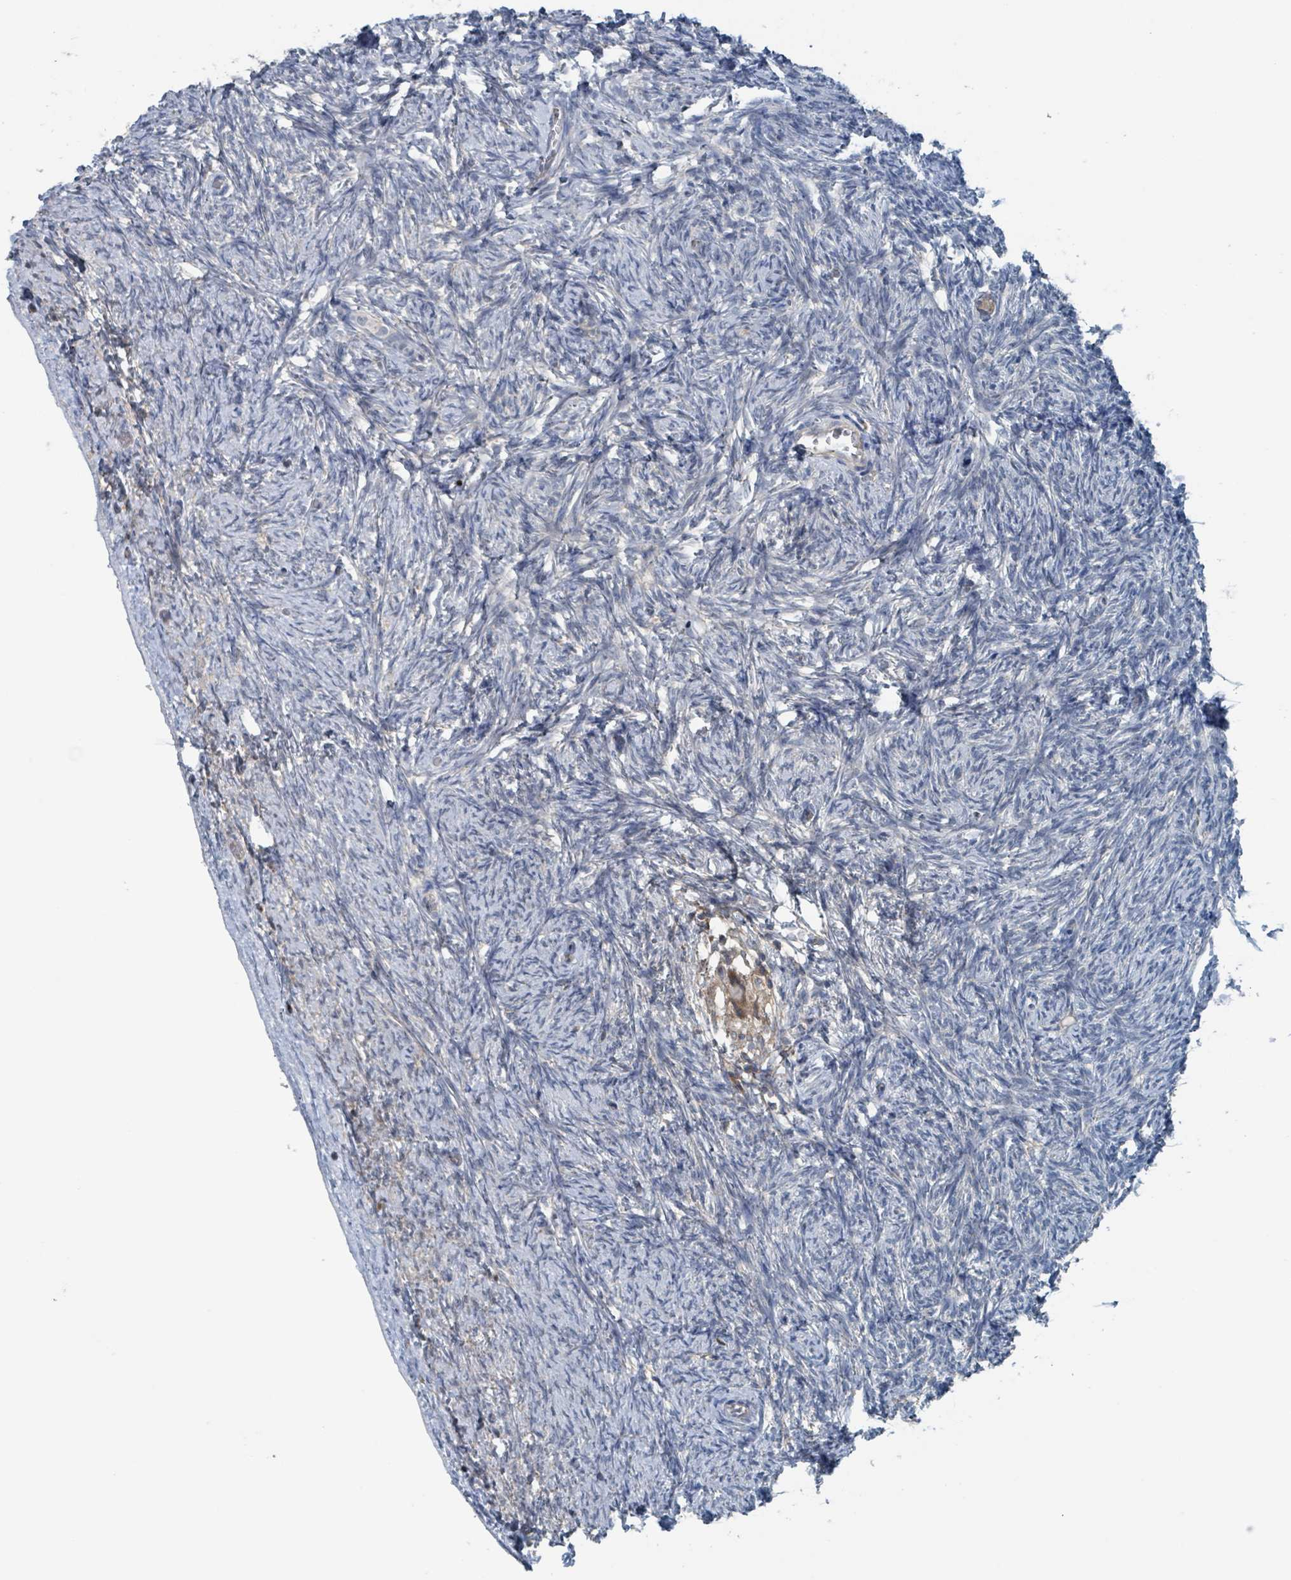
{"staining": {"intensity": "negative", "quantity": "none", "location": "none"}, "tissue": "ovary", "cell_type": "Ovarian stroma cells", "image_type": "normal", "snomed": [{"axis": "morphology", "description": "Normal tissue, NOS"}, {"axis": "topography", "description": "Ovary"}], "caption": "Protein analysis of unremarkable ovary demonstrates no significant expression in ovarian stroma cells.", "gene": "ACBD4", "patient": {"sex": "female", "age": 44}}